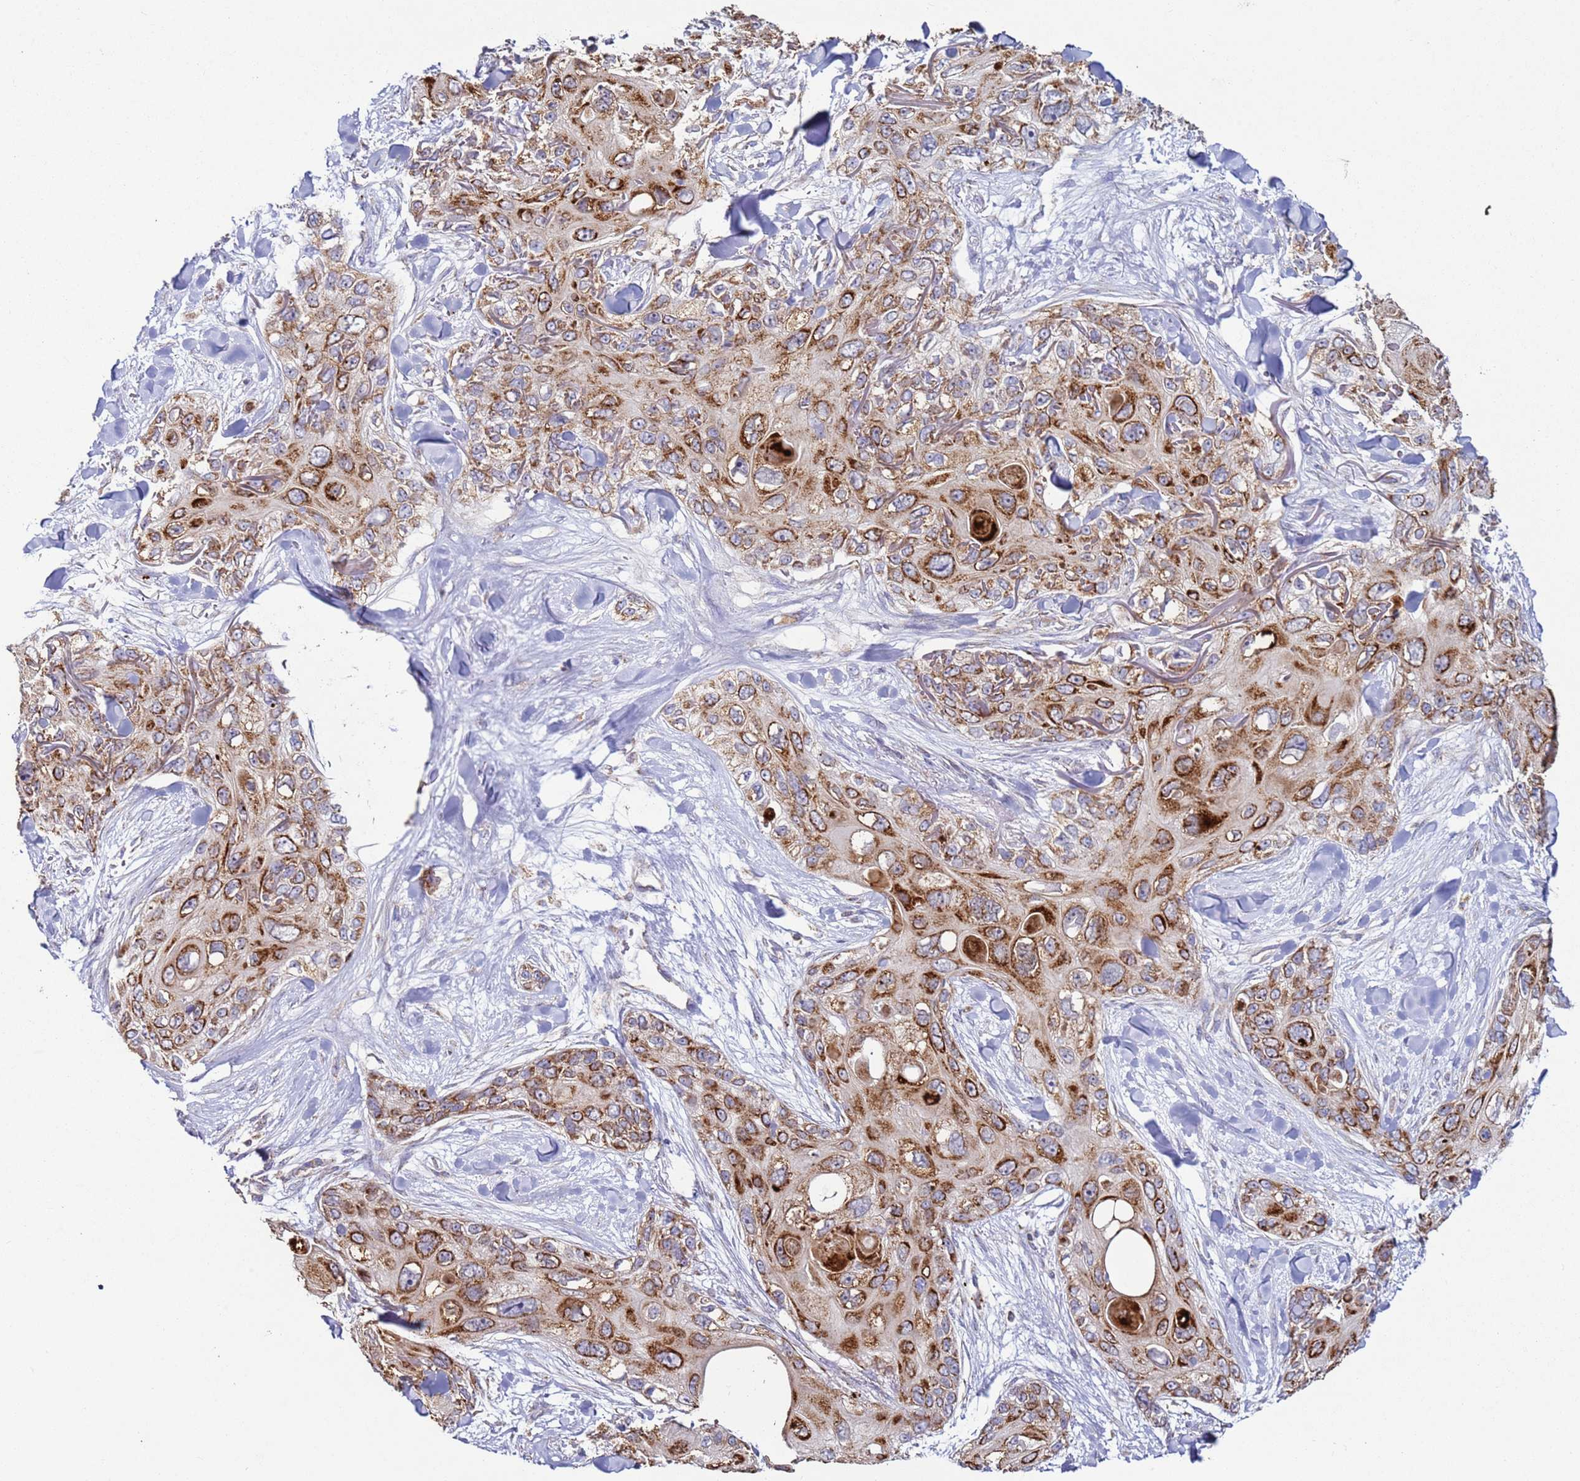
{"staining": {"intensity": "strong", "quantity": ">75%", "location": "cytoplasmic/membranous"}, "tissue": "skin cancer", "cell_type": "Tumor cells", "image_type": "cancer", "snomed": [{"axis": "morphology", "description": "Normal tissue, NOS"}, {"axis": "morphology", "description": "Squamous cell carcinoma, NOS"}, {"axis": "topography", "description": "Skin"}], "caption": "High-power microscopy captured an immunohistochemistry photomicrograph of skin cancer (squamous cell carcinoma), revealing strong cytoplasmic/membranous positivity in about >75% of tumor cells. The staining is performed using DAB (3,3'-diaminobenzidine) brown chromogen to label protein expression. The nuclei are counter-stained blue using hematoxylin.", "gene": "FBXO33", "patient": {"sex": "male", "age": 72}}